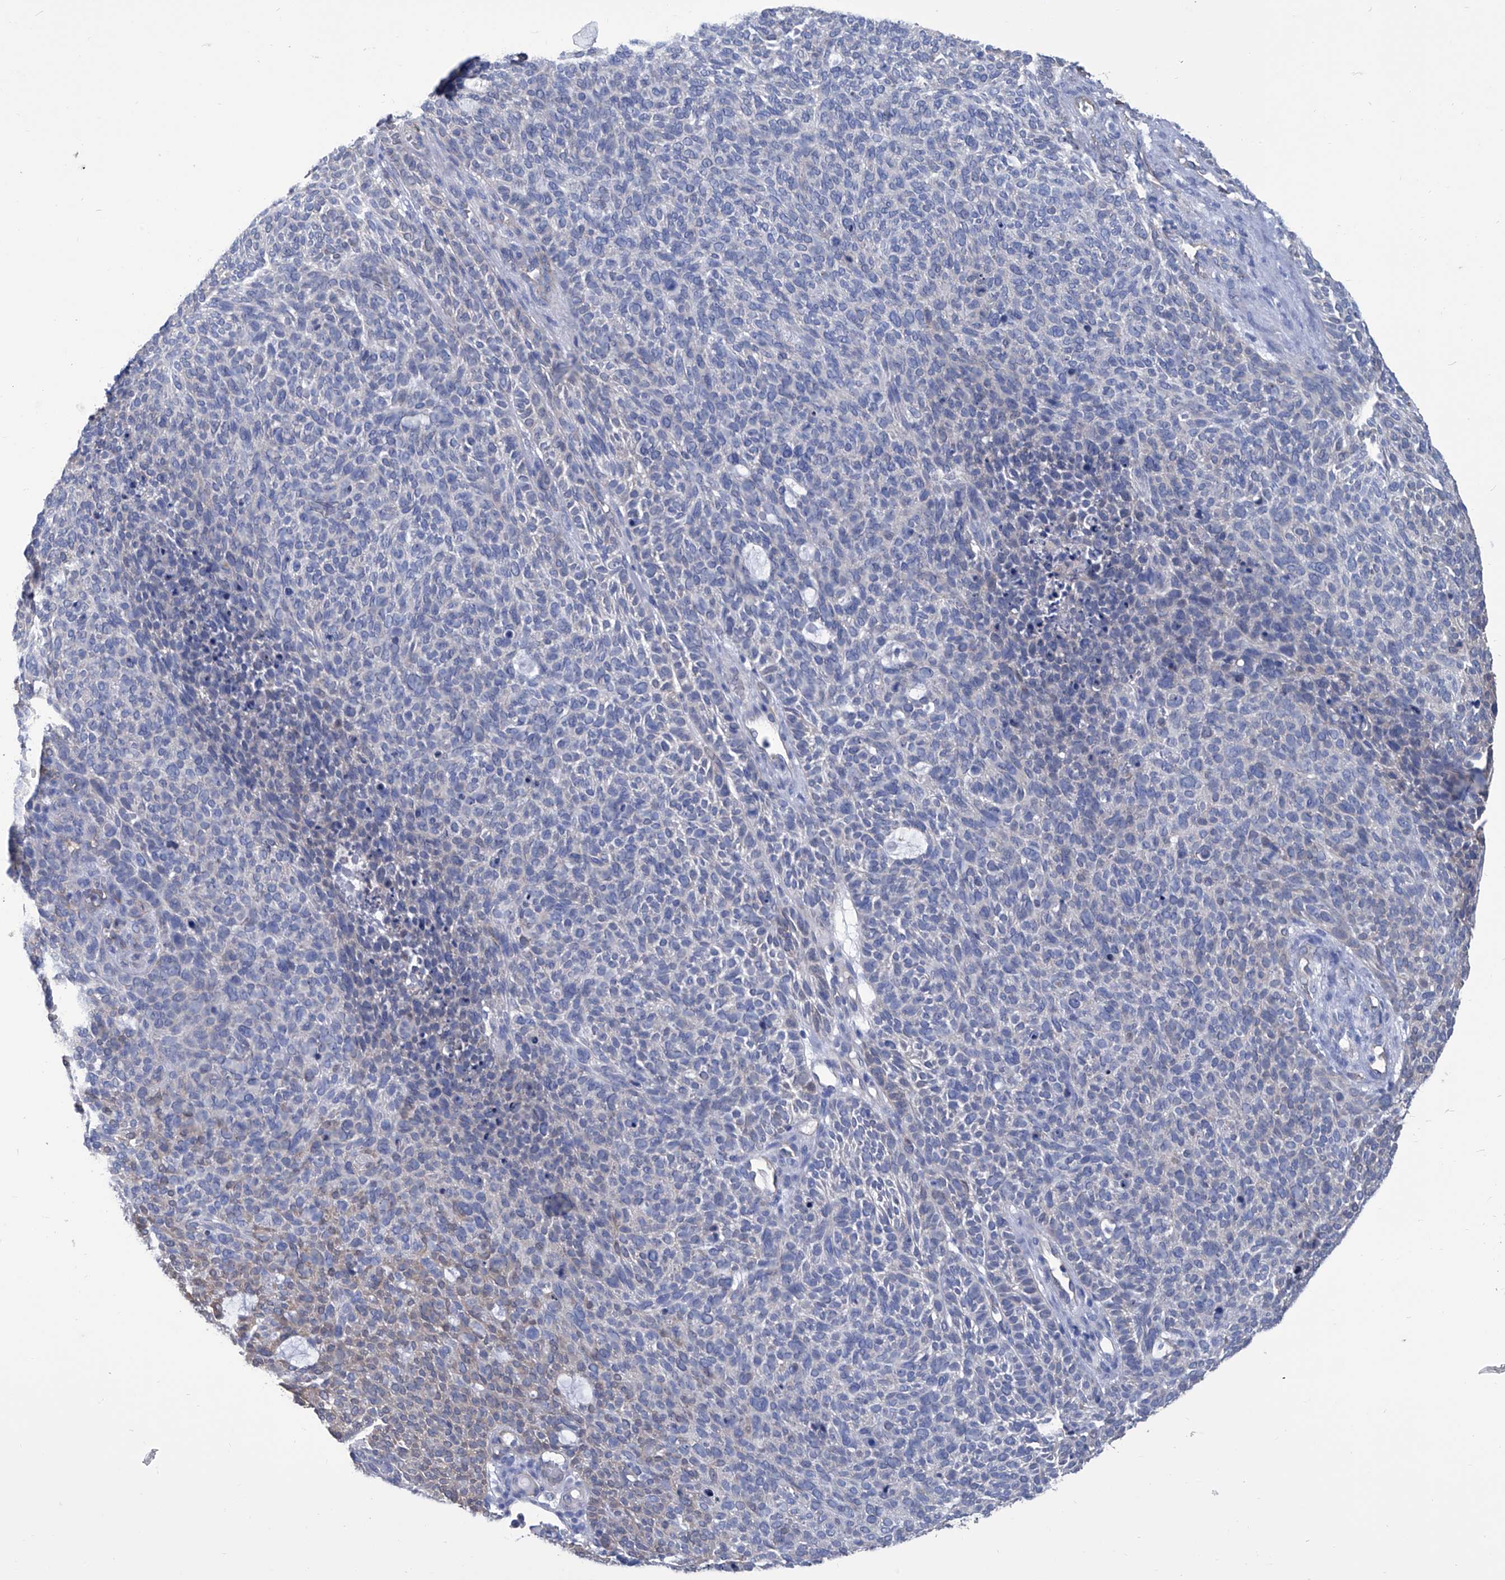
{"staining": {"intensity": "negative", "quantity": "none", "location": "none"}, "tissue": "skin cancer", "cell_type": "Tumor cells", "image_type": "cancer", "snomed": [{"axis": "morphology", "description": "Squamous cell carcinoma, NOS"}, {"axis": "topography", "description": "Skin"}], "caption": "Immunohistochemistry (IHC) photomicrograph of neoplastic tissue: skin squamous cell carcinoma stained with DAB shows no significant protein positivity in tumor cells.", "gene": "SMS", "patient": {"sex": "female", "age": 90}}